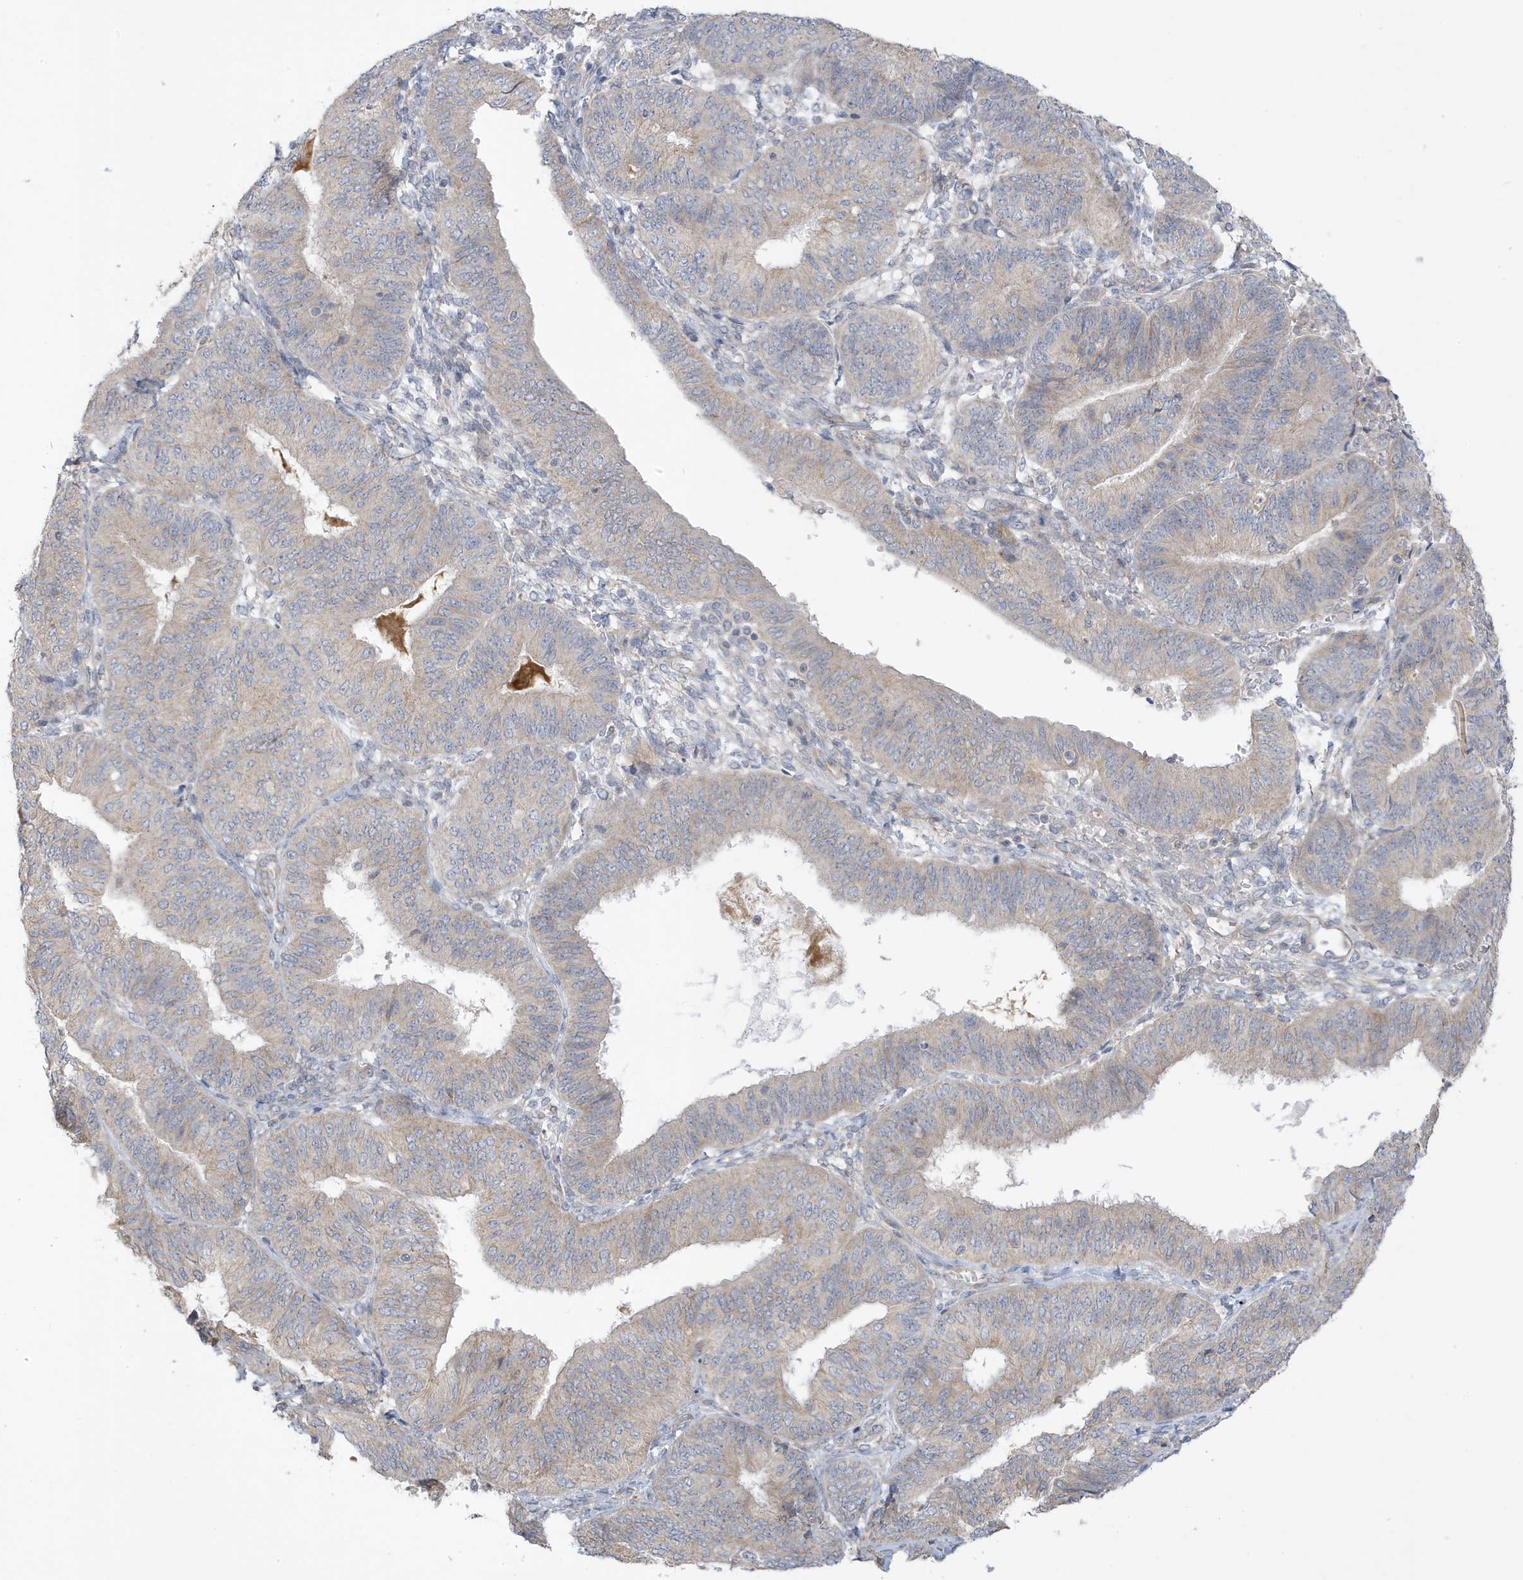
{"staining": {"intensity": "weak", "quantity": "25%-75%", "location": "cytoplasmic/membranous"}, "tissue": "endometrial cancer", "cell_type": "Tumor cells", "image_type": "cancer", "snomed": [{"axis": "morphology", "description": "Adenocarcinoma, NOS"}, {"axis": "topography", "description": "Endometrium"}], "caption": "This histopathology image demonstrates IHC staining of endometrial cancer (adenocarcinoma), with low weak cytoplasmic/membranous staining in approximately 25%-75% of tumor cells.", "gene": "ATP13A5", "patient": {"sex": "female", "age": 58}}